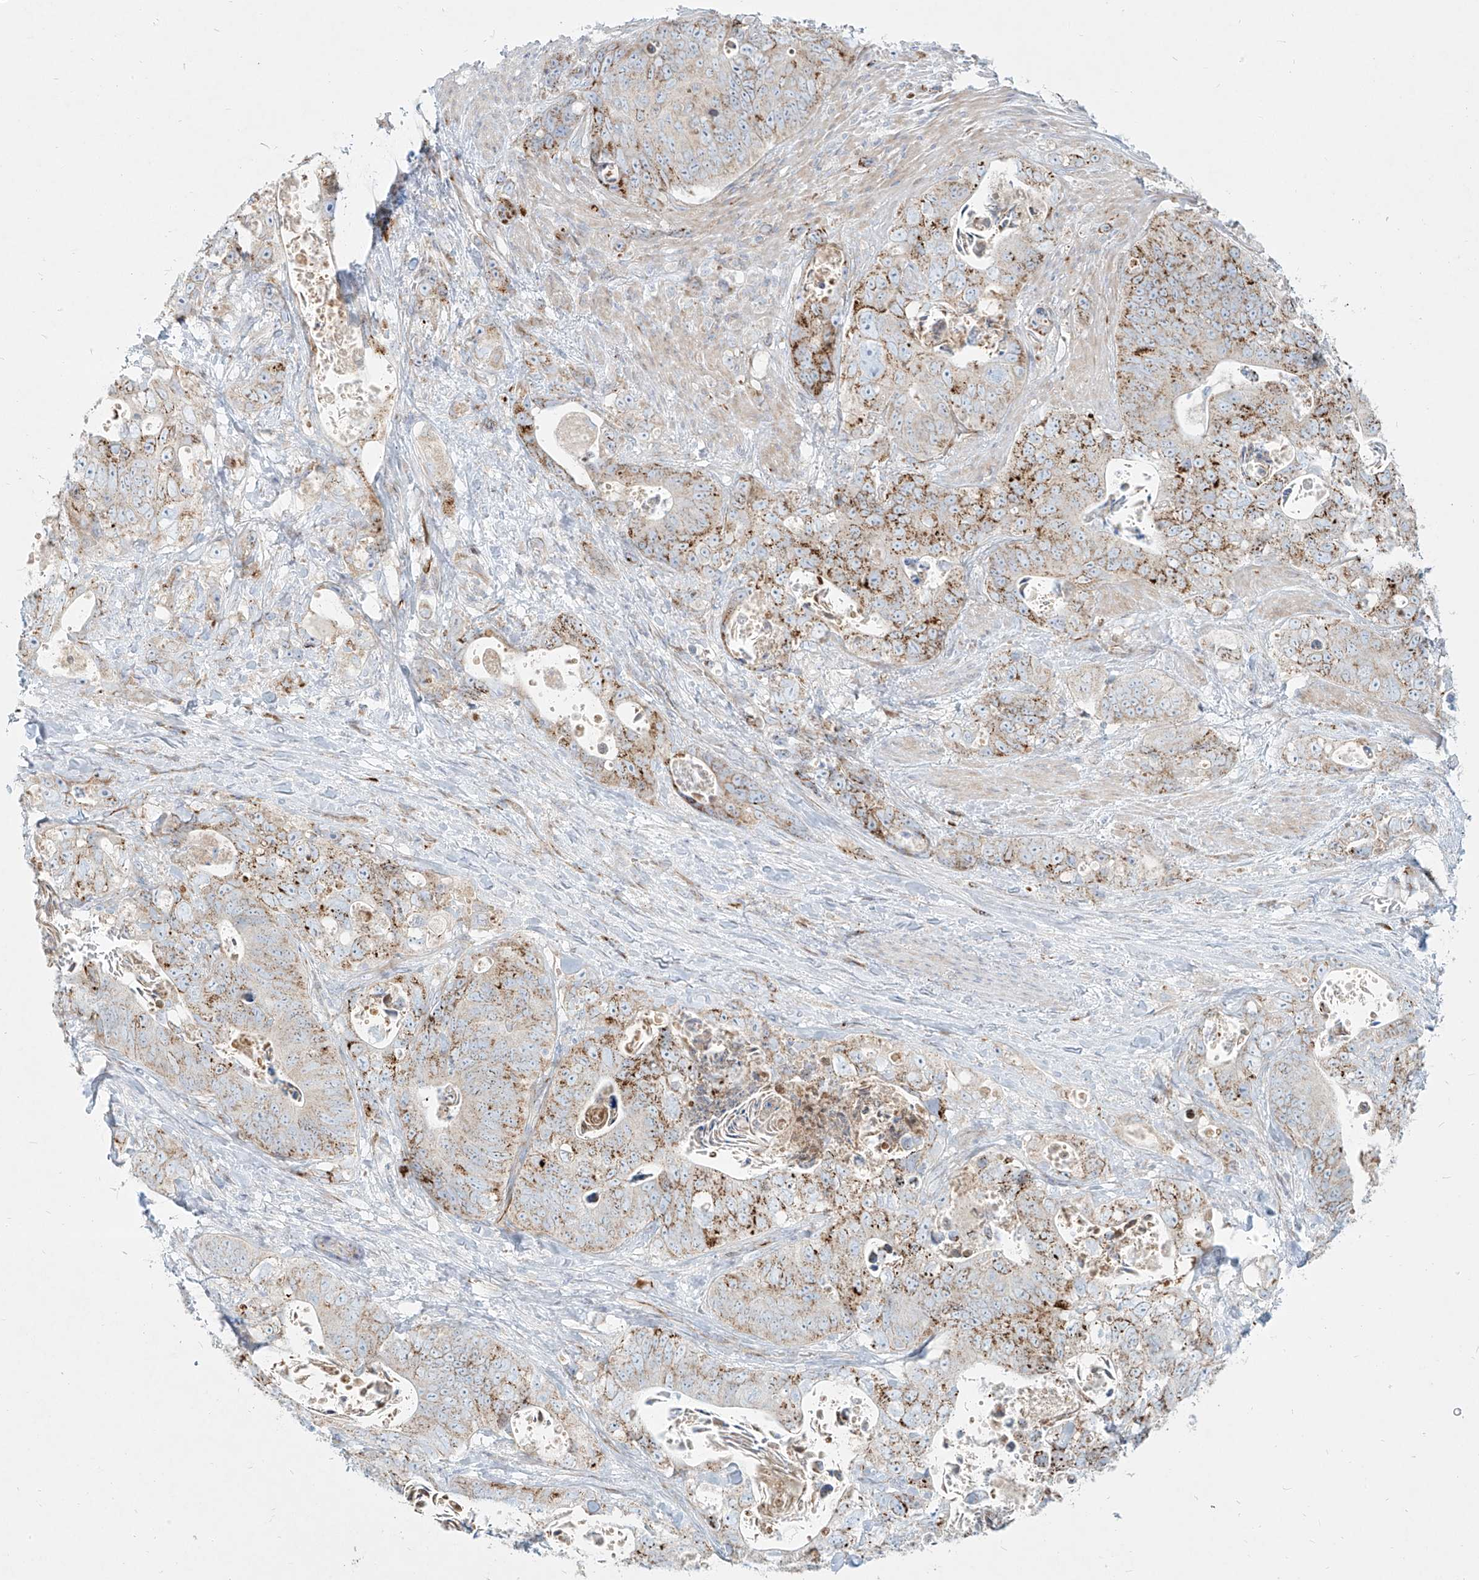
{"staining": {"intensity": "moderate", "quantity": "25%-75%", "location": "cytoplasmic/membranous"}, "tissue": "stomach cancer", "cell_type": "Tumor cells", "image_type": "cancer", "snomed": [{"axis": "morphology", "description": "Normal tissue, NOS"}, {"axis": "morphology", "description": "Adenocarcinoma, NOS"}, {"axis": "topography", "description": "Stomach"}], "caption": "IHC staining of stomach cancer (adenocarcinoma), which shows medium levels of moderate cytoplasmic/membranous expression in about 25%-75% of tumor cells indicating moderate cytoplasmic/membranous protein expression. The staining was performed using DAB (3,3'-diaminobenzidine) (brown) for protein detection and nuclei were counterstained in hematoxylin (blue).", "gene": "MTX2", "patient": {"sex": "female", "age": 89}}